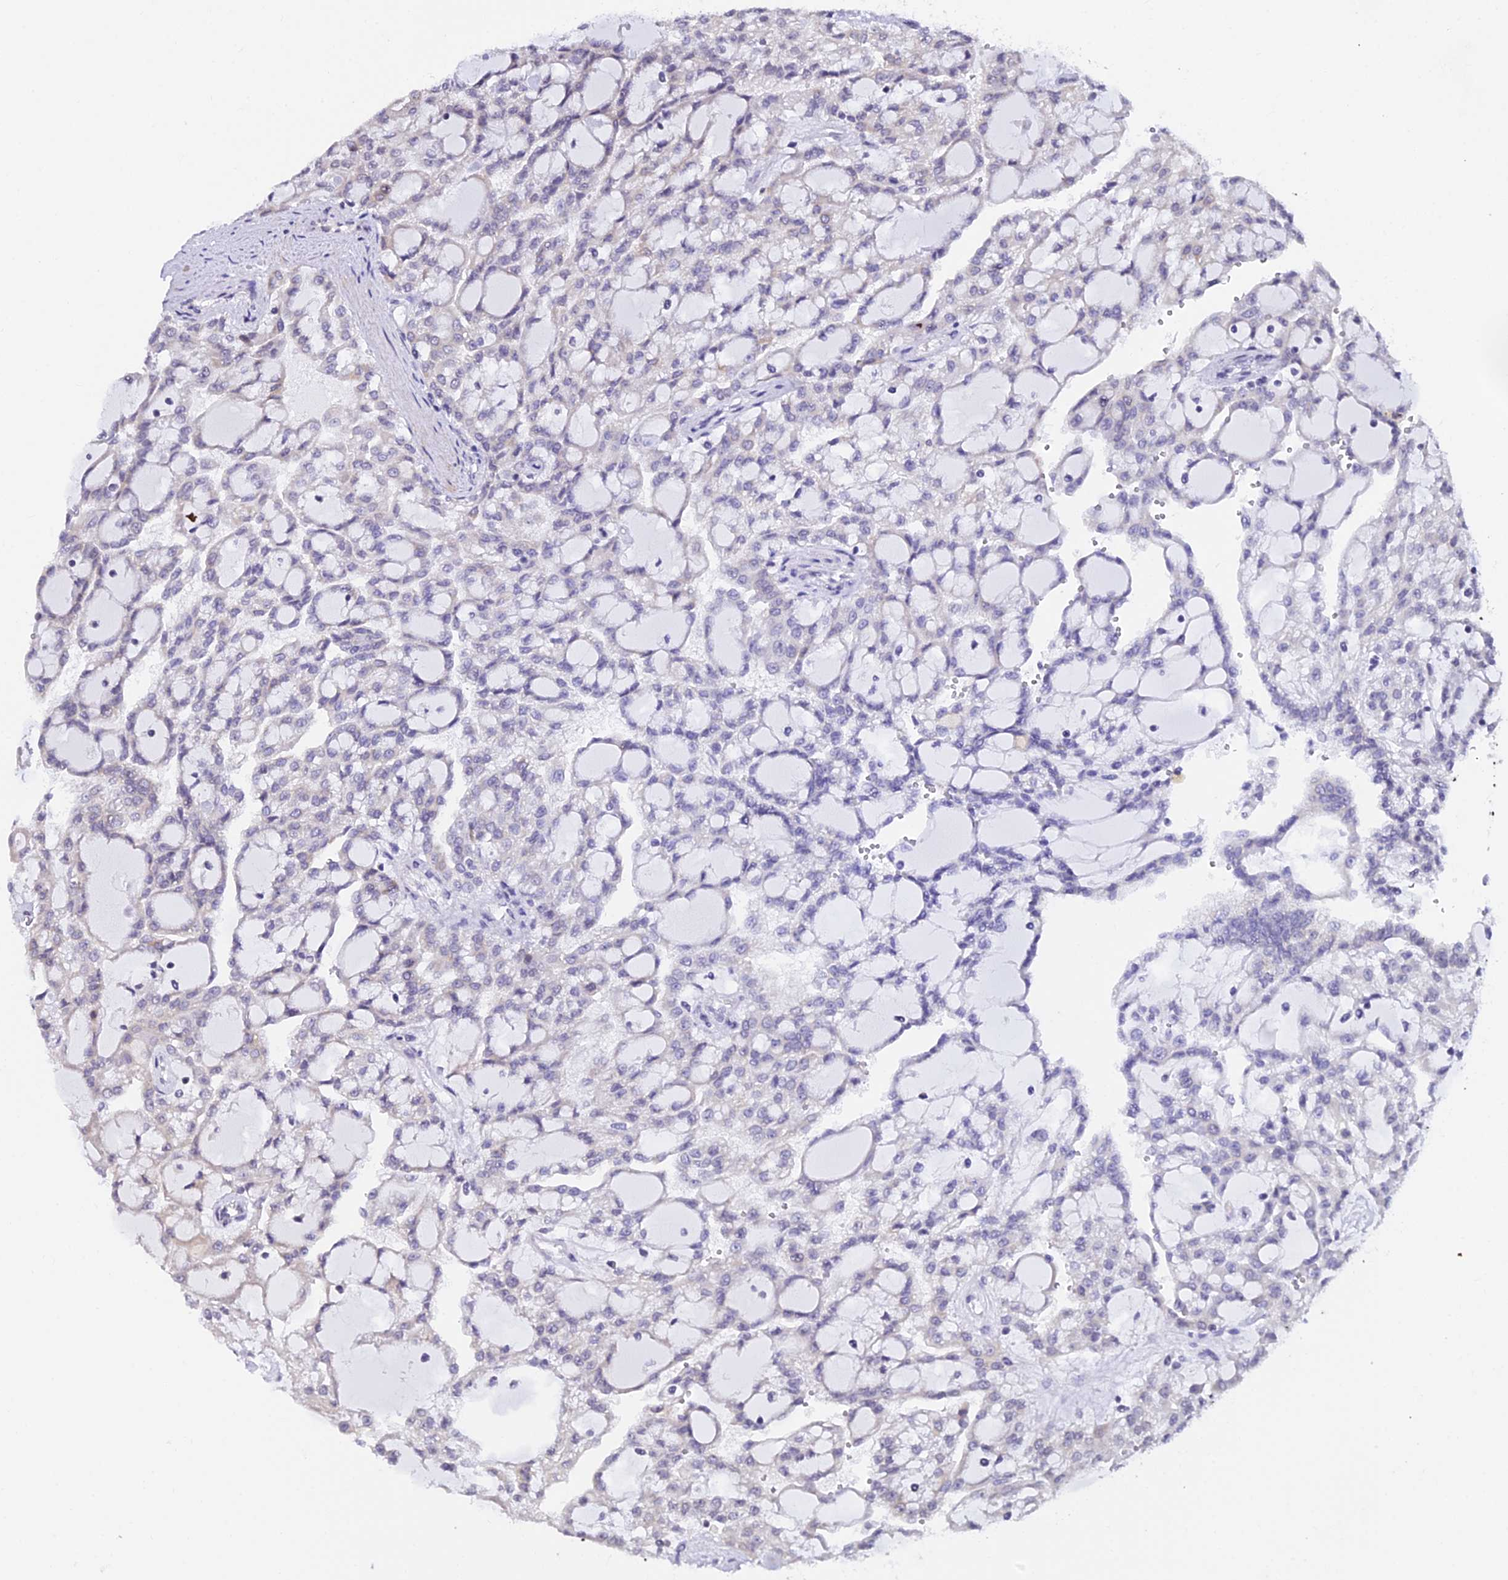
{"staining": {"intensity": "negative", "quantity": "none", "location": "none"}, "tissue": "renal cancer", "cell_type": "Tumor cells", "image_type": "cancer", "snomed": [{"axis": "morphology", "description": "Adenocarcinoma, NOS"}, {"axis": "topography", "description": "Kidney"}], "caption": "Image shows no protein staining in tumor cells of adenocarcinoma (renal) tissue.", "gene": "CDNF", "patient": {"sex": "male", "age": 63}}